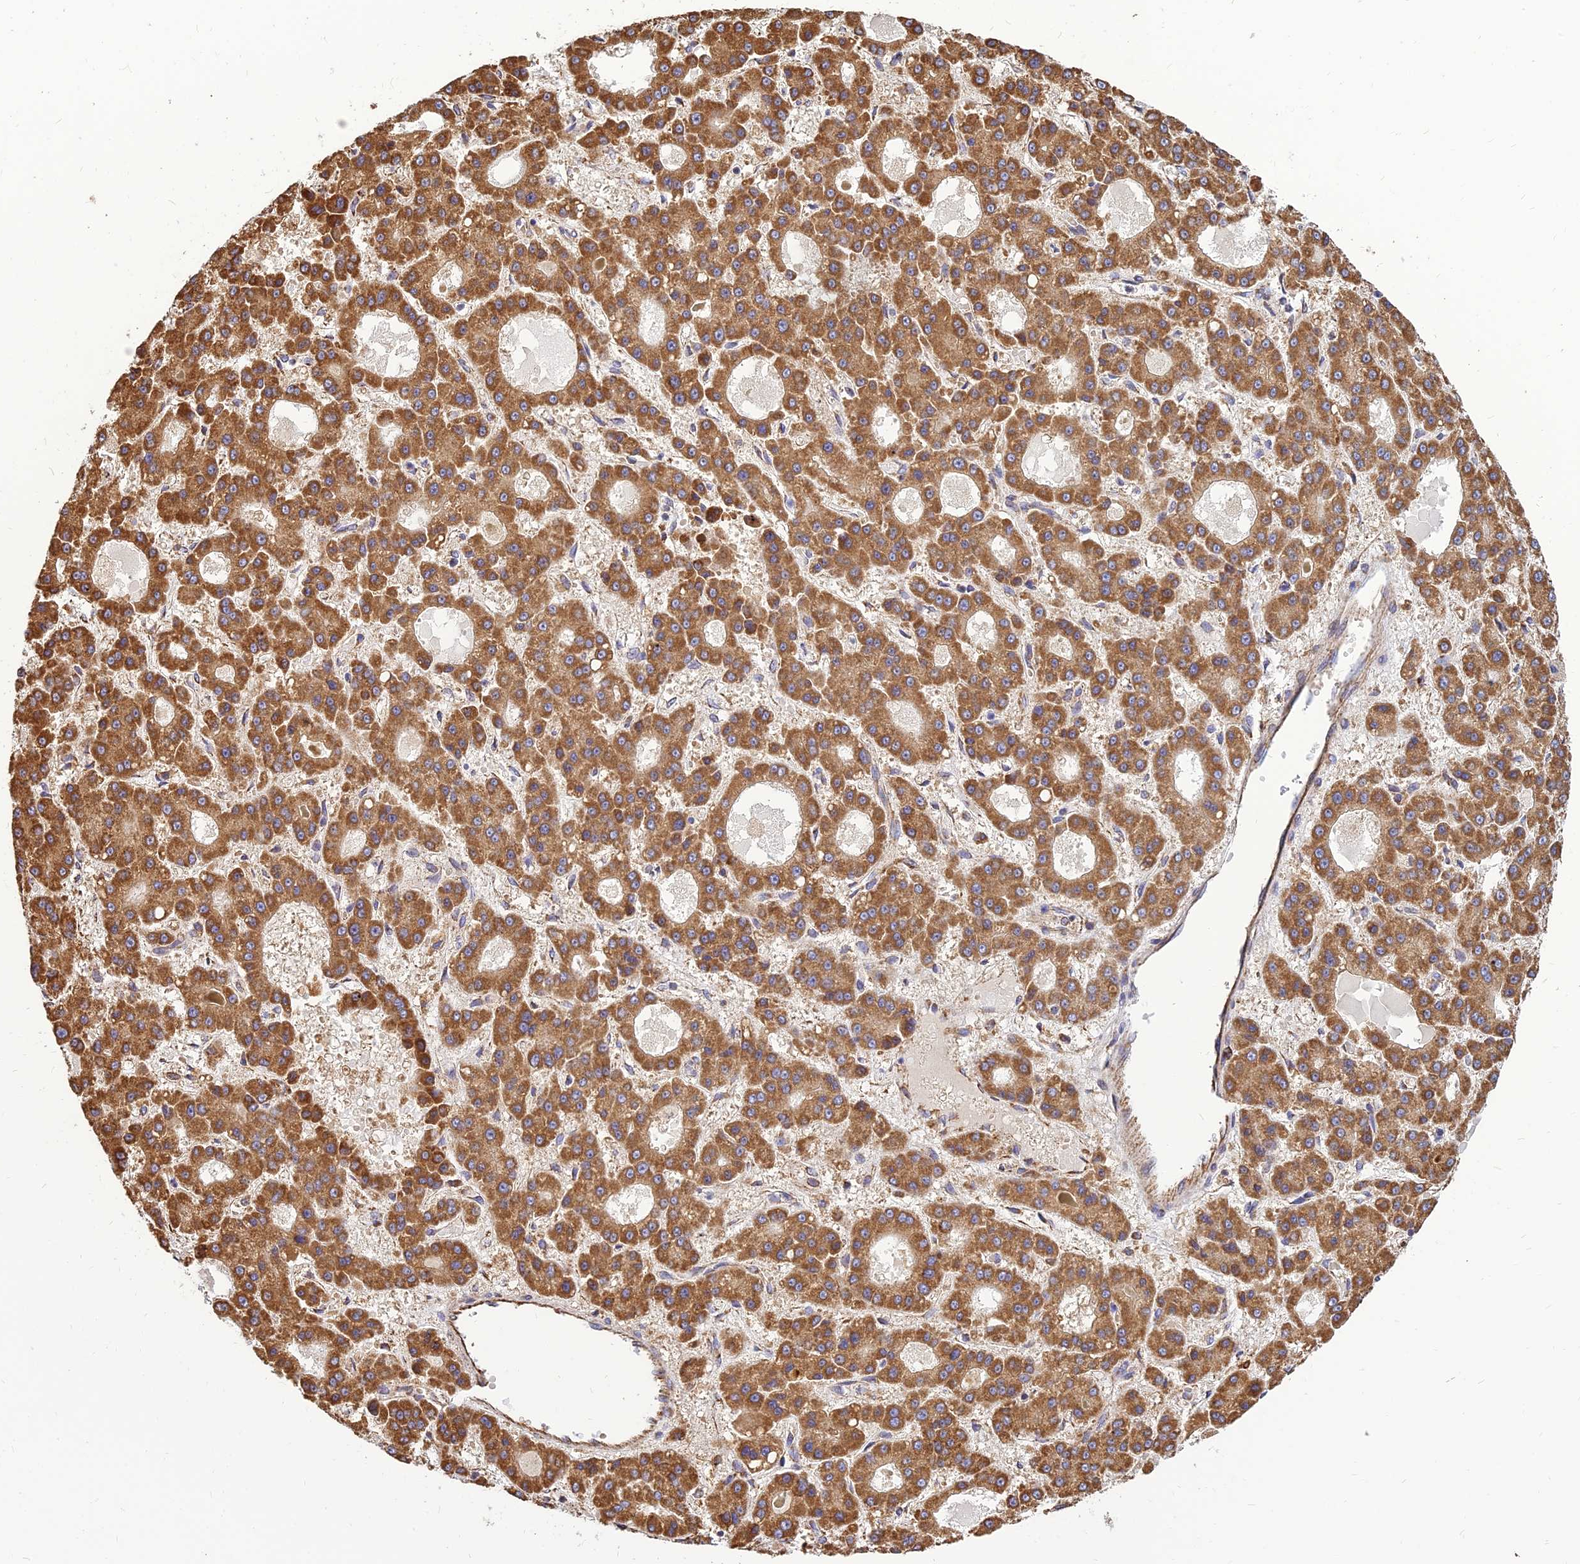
{"staining": {"intensity": "strong", "quantity": ">75%", "location": "cytoplasmic/membranous"}, "tissue": "liver cancer", "cell_type": "Tumor cells", "image_type": "cancer", "snomed": [{"axis": "morphology", "description": "Carcinoma, Hepatocellular, NOS"}, {"axis": "topography", "description": "Liver"}], "caption": "Protein staining reveals strong cytoplasmic/membranous positivity in approximately >75% of tumor cells in liver cancer (hepatocellular carcinoma).", "gene": "THUMPD2", "patient": {"sex": "male", "age": 70}}